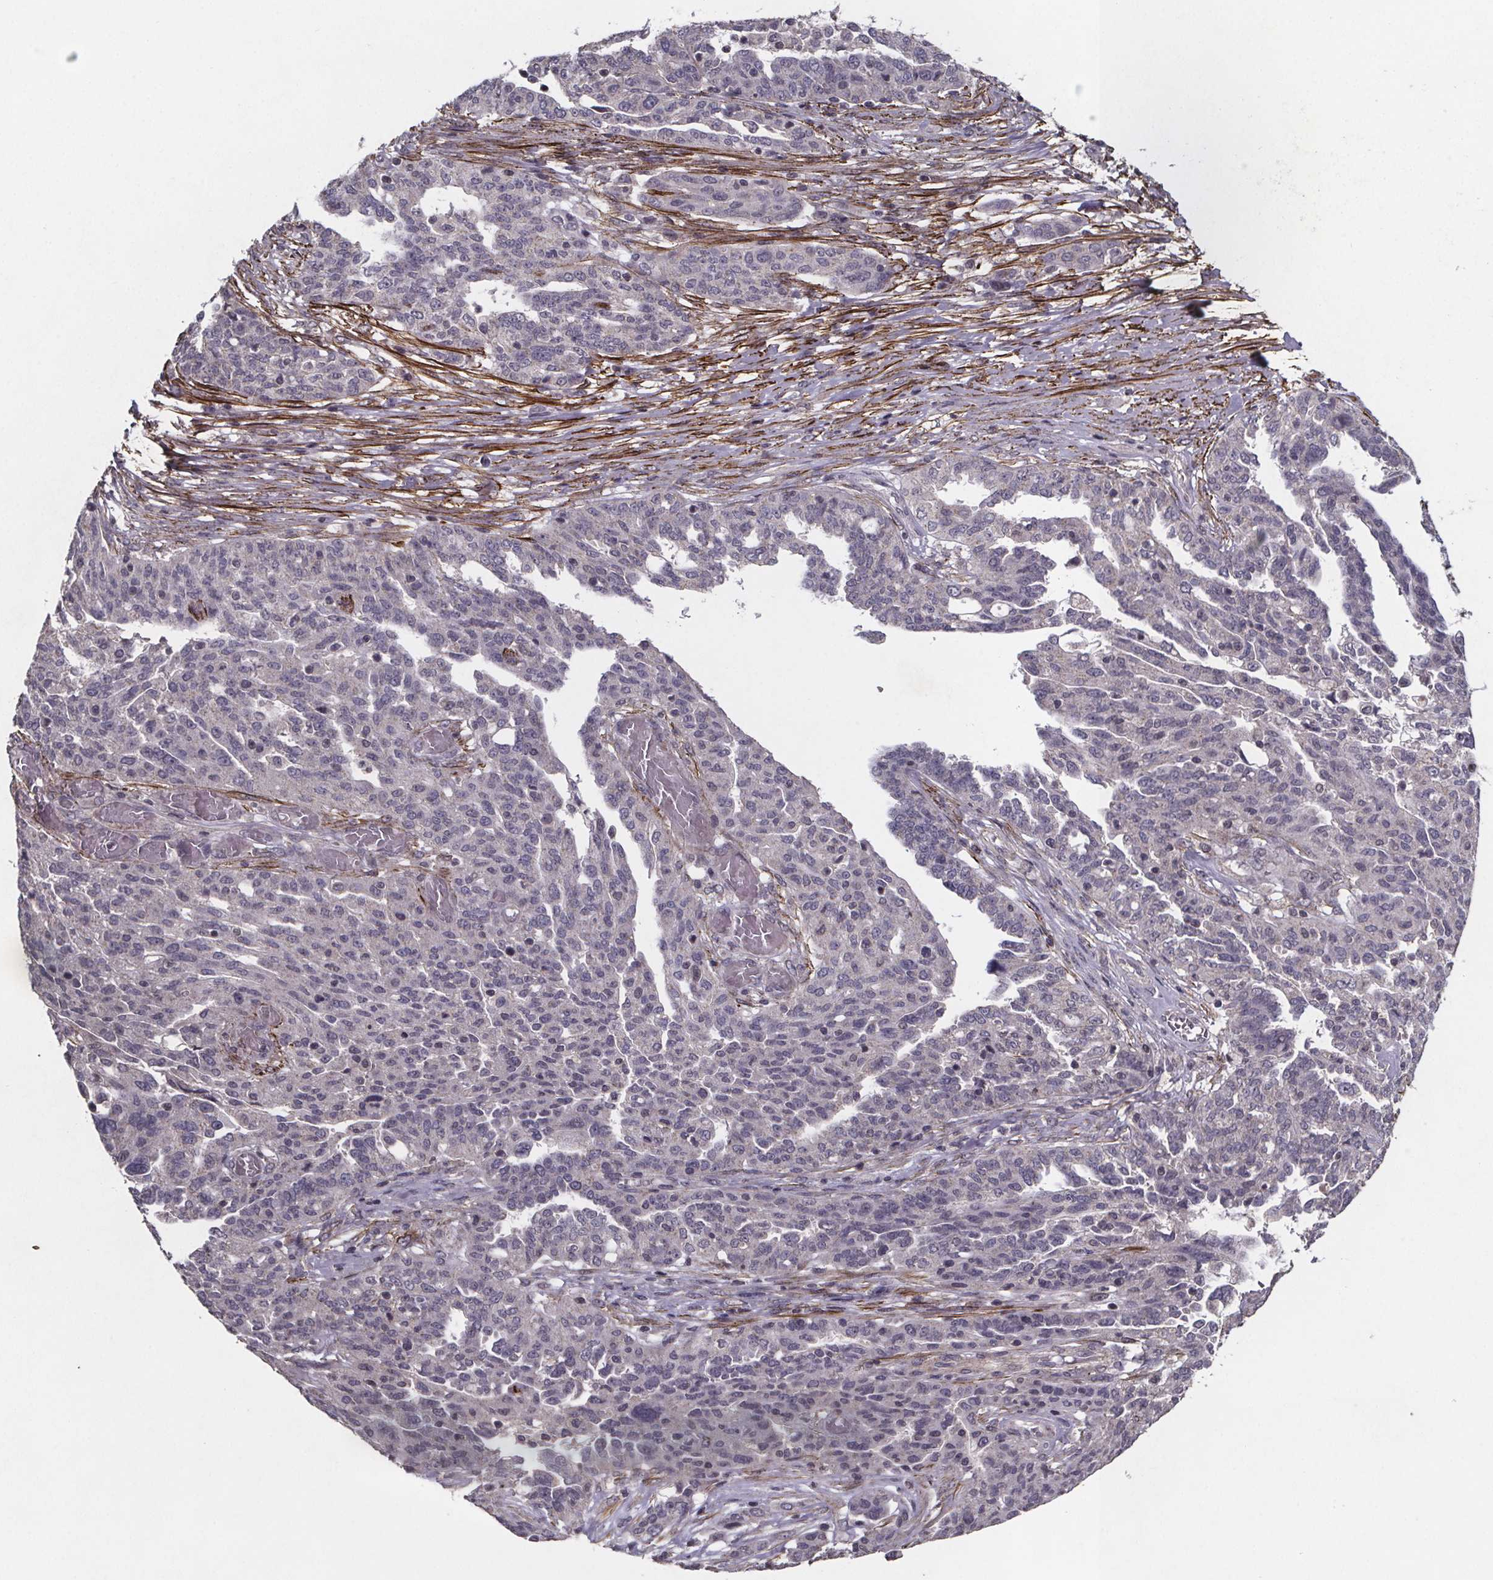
{"staining": {"intensity": "negative", "quantity": "none", "location": "none"}, "tissue": "ovarian cancer", "cell_type": "Tumor cells", "image_type": "cancer", "snomed": [{"axis": "morphology", "description": "Cystadenocarcinoma, serous, NOS"}, {"axis": "topography", "description": "Ovary"}], "caption": "Serous cystadenocarcinoma (ovarian) stained for a protein using immunohistochemistry (IHC) displays no staining tumor cells.", "gene": "PALLD", "patient": {"sex": "female", "age": 67}}